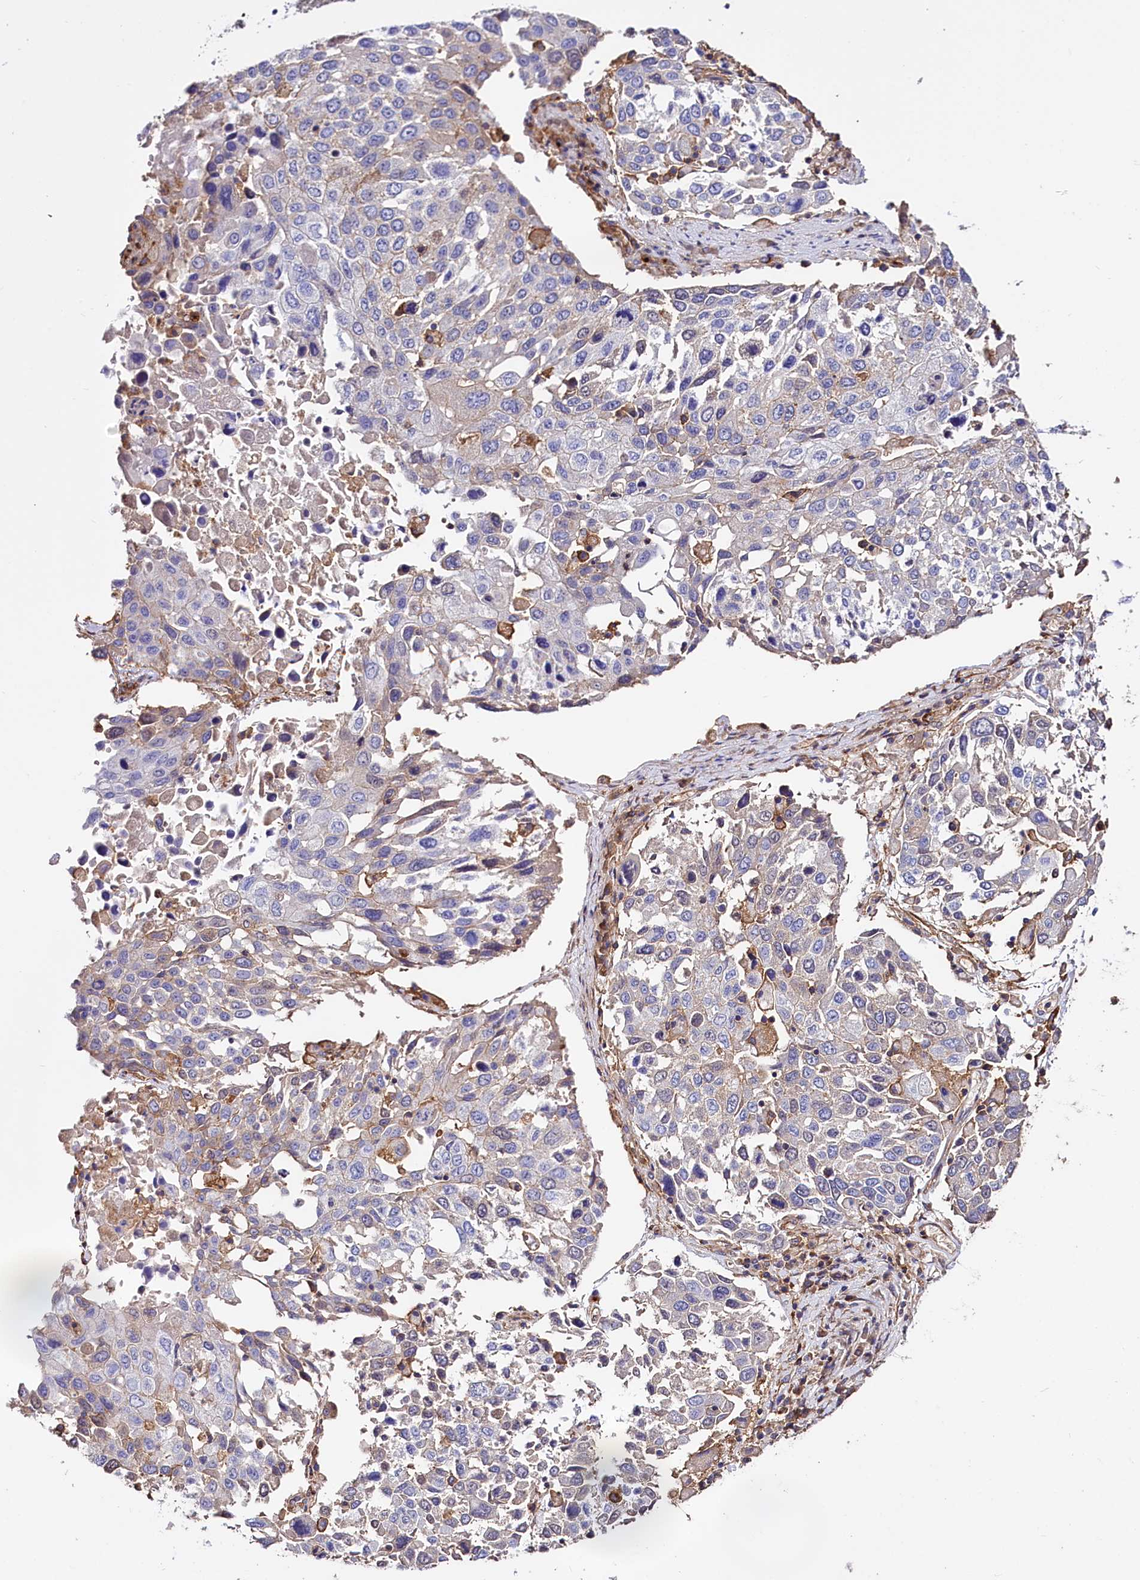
{"staining": {"intensity": "negative", "quantity": "none", "location": "none"}, "tissue": "lung cancer", "cell_type": "Tumor cells", "image_type": "cancer", "snomed": [{"axis": "morphology", "description": "Squamous cell carcinoma, NOS"}, {"axis": "topography", "description": "Lung"}], "caption": "An immunohistochemistry (IHC) micrograph of lung cancer is shown. There is no staining in tumor cells of lung cancer. (DAB immunohistochemistry (IHC) with hematoxylin counter stain).", "gene": "ANO6", "patient": {"sex": "male", "age": 65}}